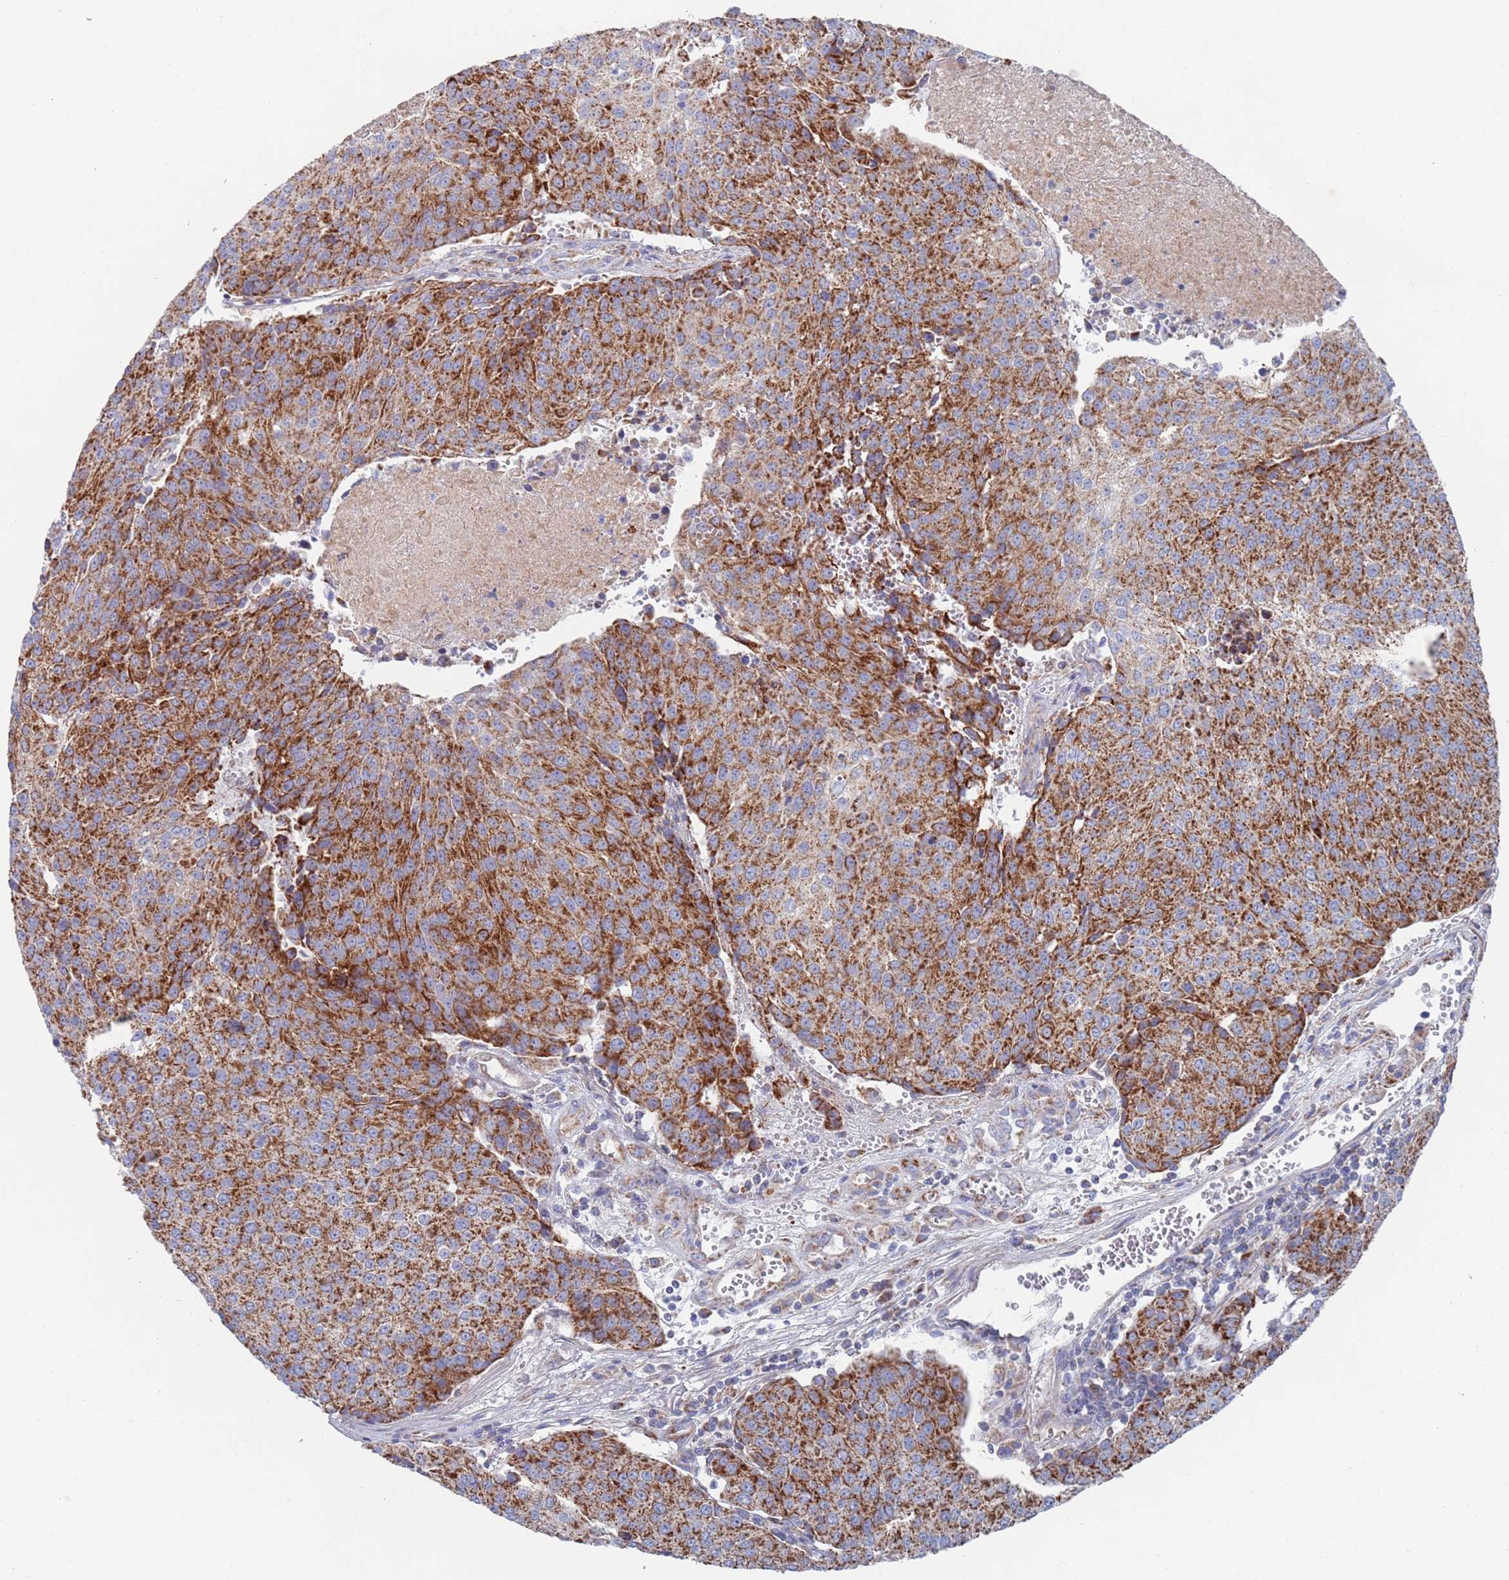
{"staining": {"intensity": "strong", "quantity": ">75%", "location": "cytoplasmic/membranous"}, "tissue": "urothelial cancer", "cell_type": "Tumor cells", "image_type": "cancer", "snomed": [{"axis": "morphology", "description": "Urothelial carcinoma, High grade"}, {"axis": "topography", "description": "Urinary bladder"}], "caption": "IHC of human urothelial cancer exhibits high levels of strong cytoplasmic/membranous positivity in about >75% of tumor cells. The staining is performed using DAB (3,3'-diaminobenzidine) brown chromogen to label protein expression. The nuclei are counter-stained blue using hematoxylin.", "gene": "MRPL22", "patient": {"sex": "female", "age": 85}}